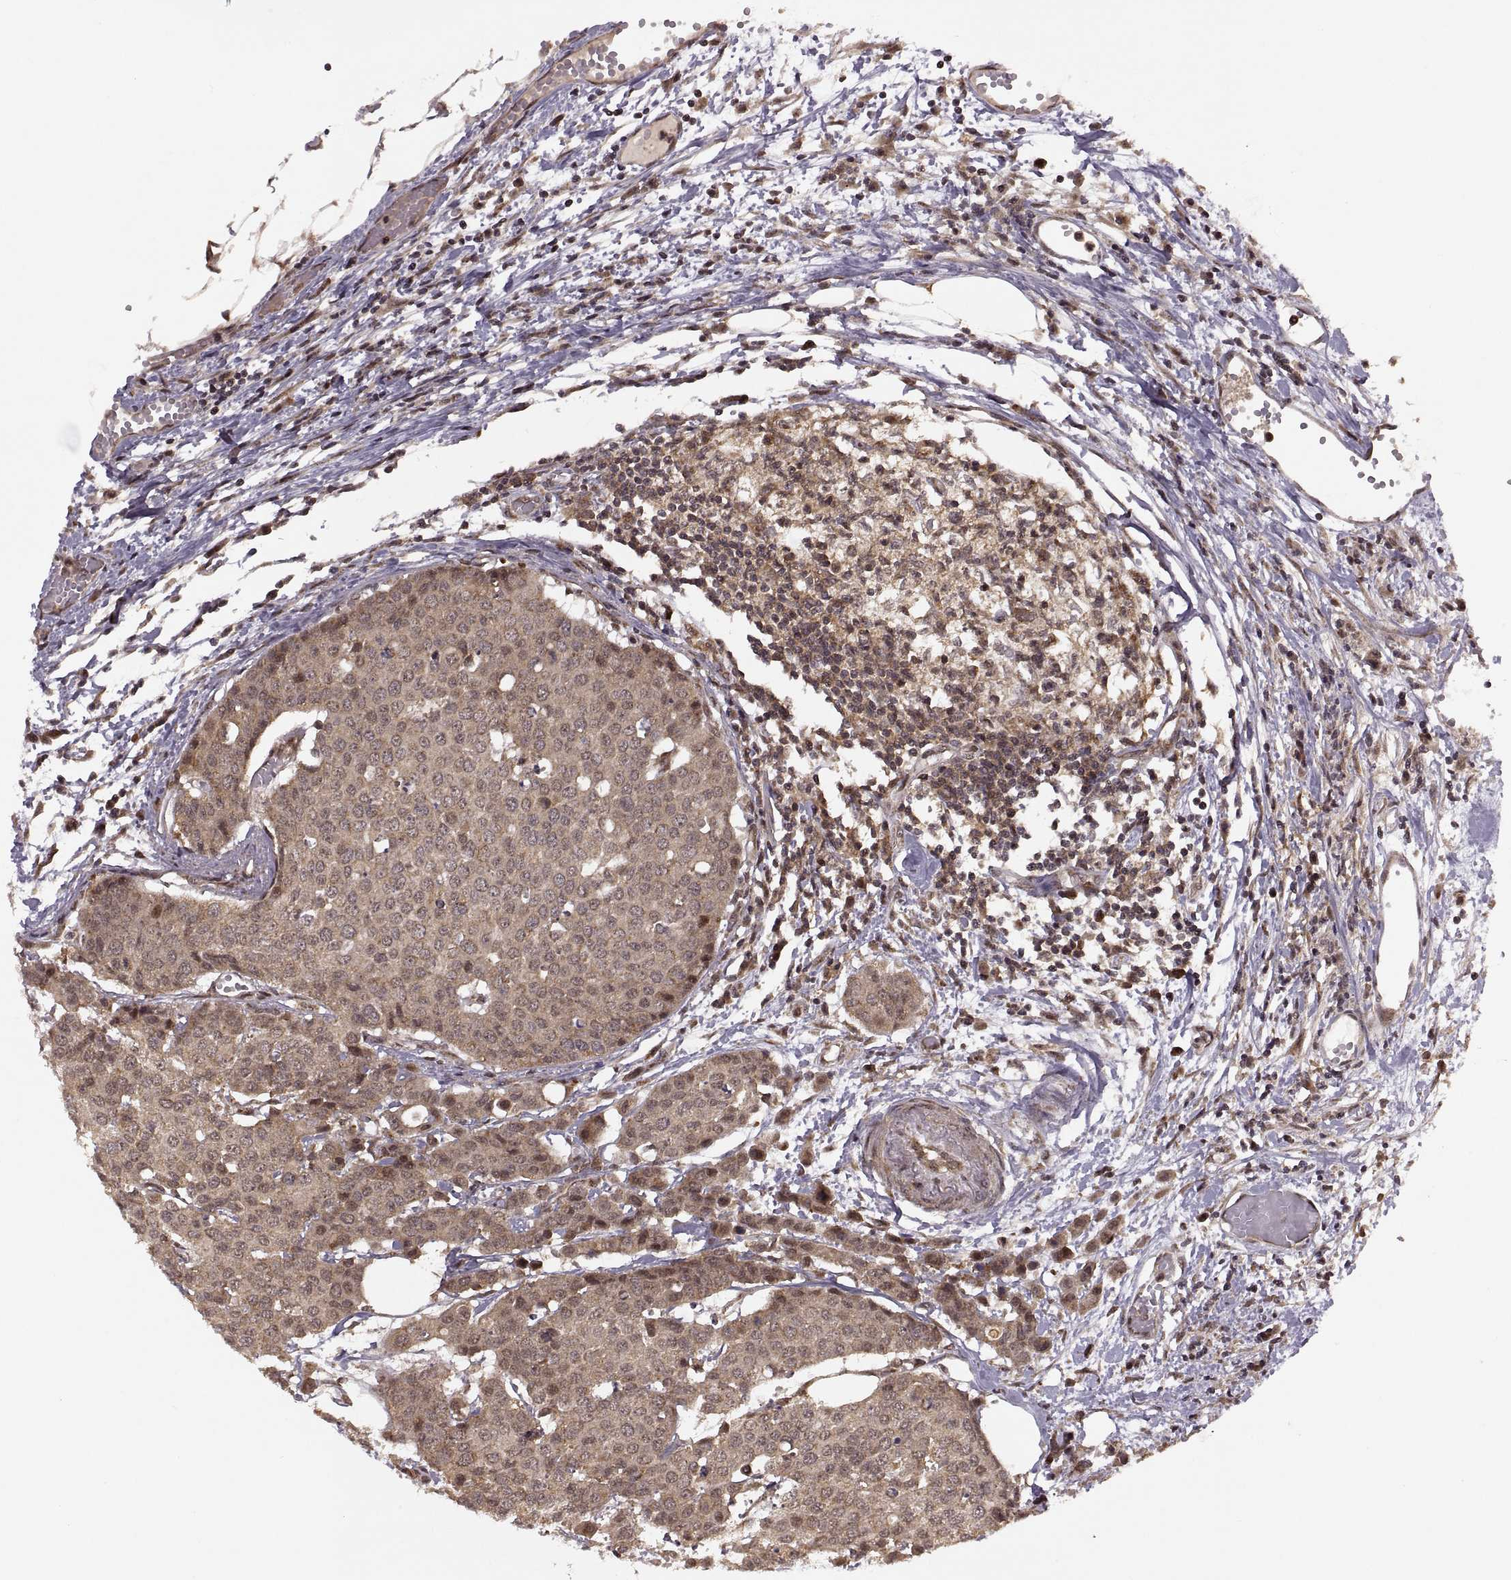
{"staining": {"intensity": "weak", "quantity": ">75%", "location": "cytoplasmic/membranous"}, "tissue": "carcinoid", "cell_type": "Tumor cells", "image_type": "cancer", "snomed": [{"axis": "morphology", "description": "Carcinoid, malignant, NOS"}, {"axis": "topography", "description": "Colon"}], "caption": "Malignant carcinoid stained with DAB (3,3'-diaminobenzidine) immunohistochemistry (IHC) exhibits low levels of weak cytoplasmic/membranous staining in approximately >75% of tumor cells.", "gene": "PTOV1", "patient": {"sex": "male", "age": 81}}